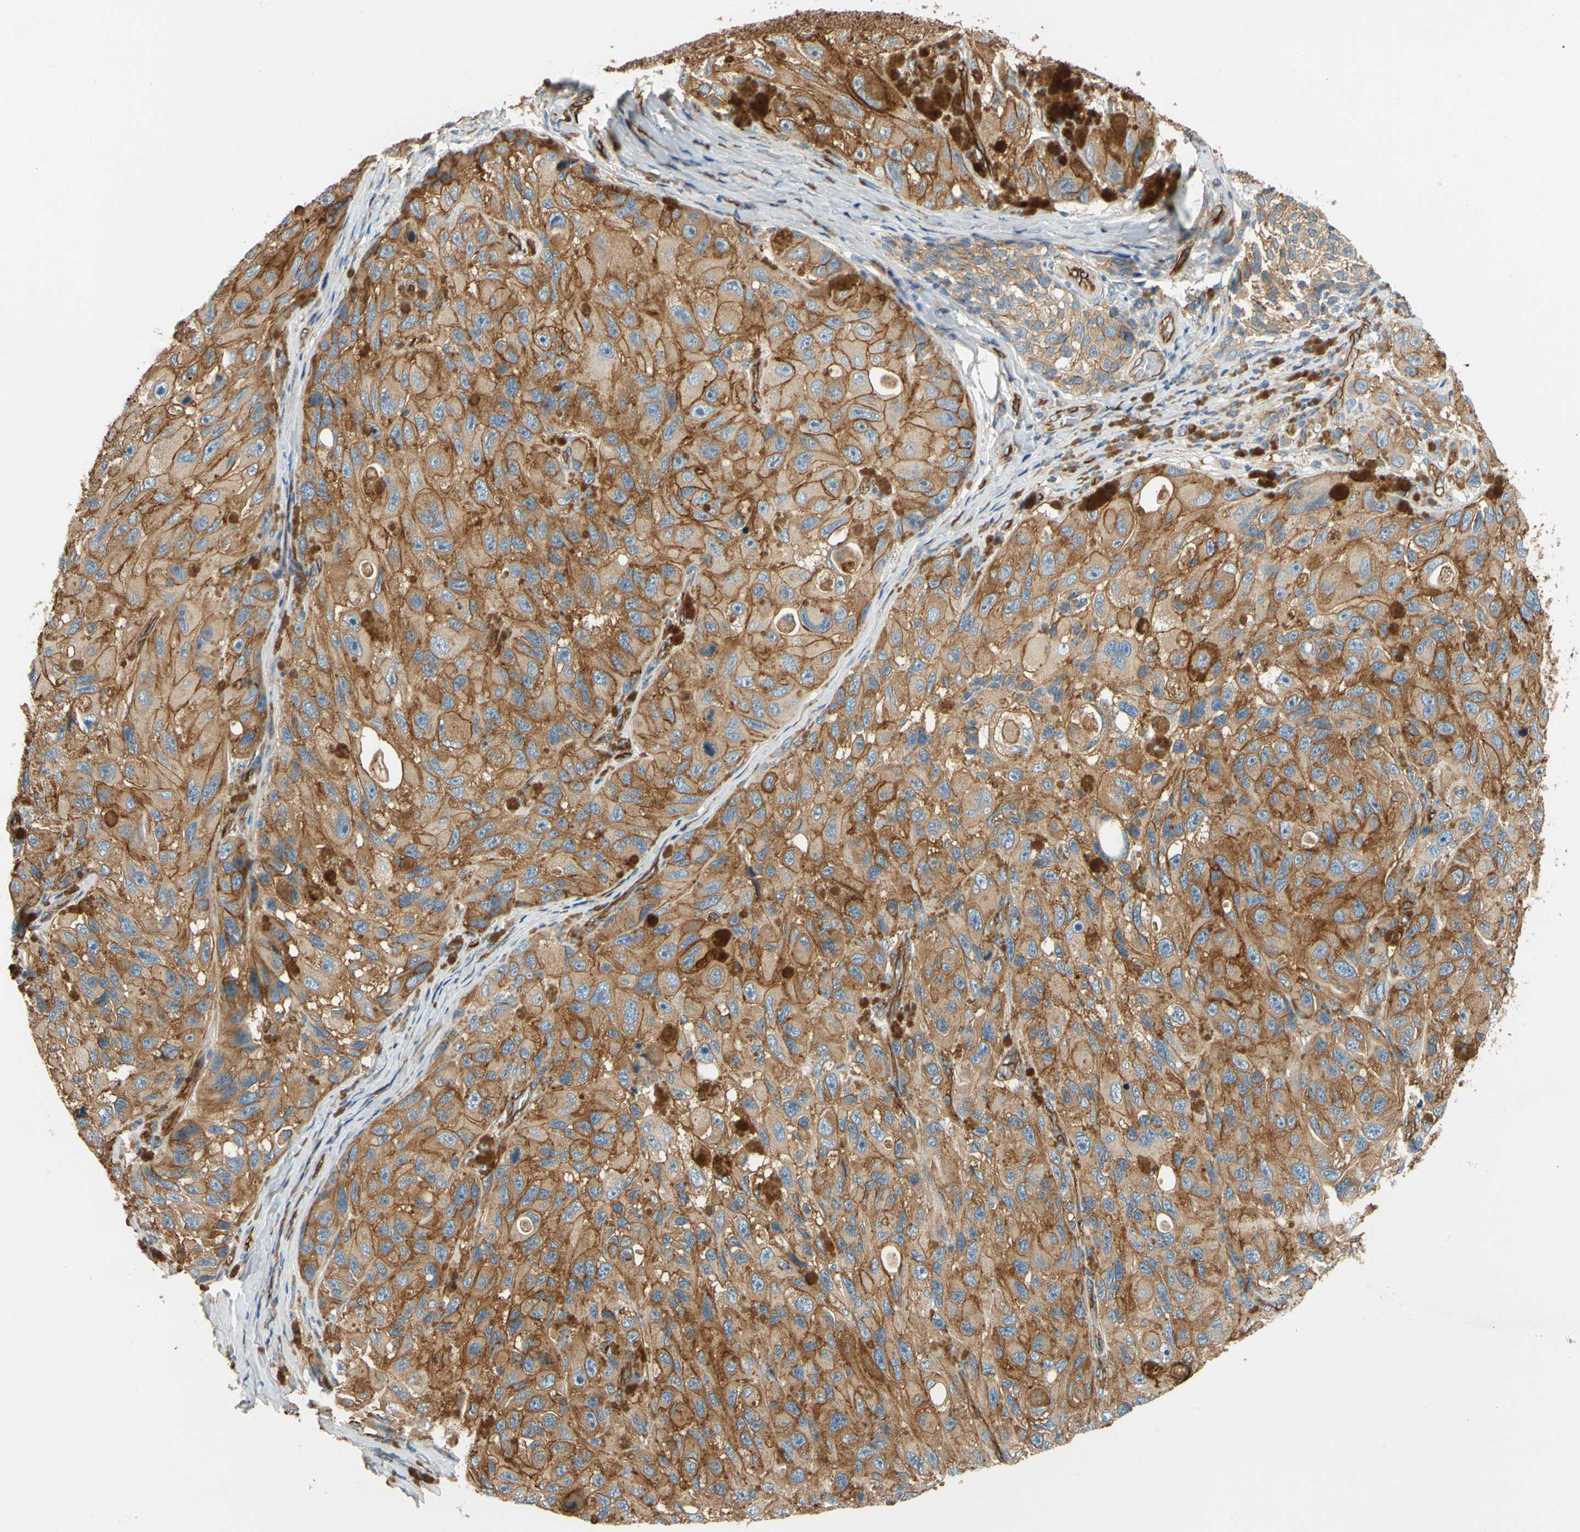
{"staining": {"intensity": "moderate", "quantity": ">75%", "location": "cytoplasmic/membranous"}, "tissue": "melanoma", "cell_type": "Tumor cells", "image_type": "cancer", "snomed": [{"axis": "morphology", "description": "Malignant melanoma, NOS"}, {"axis": "topography", "description": "Skin"}], "caption": "Human malignant melanoma stained for a protein (brown) demonstrates moderate cytoplasmic/membranous positive staining in approximately >75% of tumor cells.", "gene": "SPTAN1", "patient": {"sex": "female", "age": 73}}